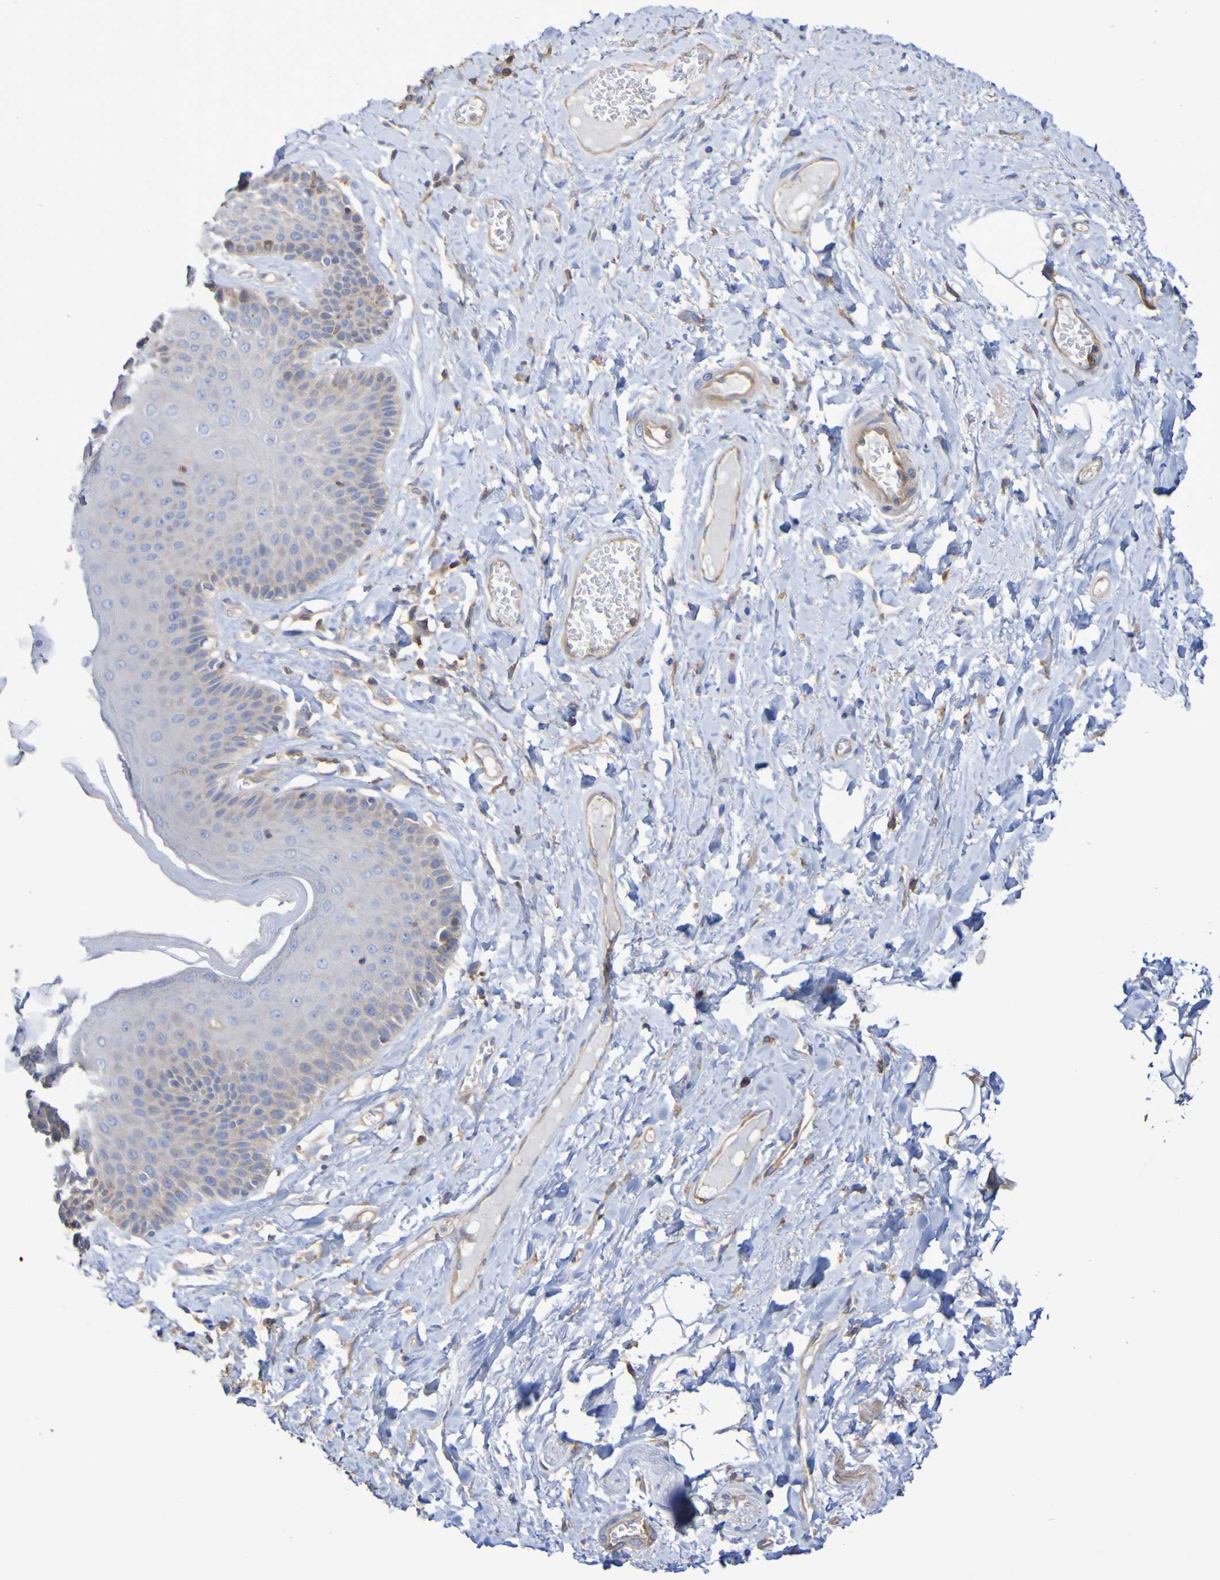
{"staining": {"intensity": "weak", "quantity": "<25%", "location": "cytoplasmic/membranous"}, "tissue": "skin", "cell_type": "Epidermal cells", "image_type": "normal", "snomed": [{"axis": "morphology", "description": "Normal tissue, NOS"}, {"axis": "topography", "description": "Anal"}], "caption": "There is no significant positivity in epidermal cells of skin. Brightfield microscopy of immunohistochemistry stained with DAB (3,3'-diaminobenzidine) (brown) and hematoxylin (blue), captured at high magnification.", "gene": "SYNJ1", "patient": {"sex": "male", "age": 69}}